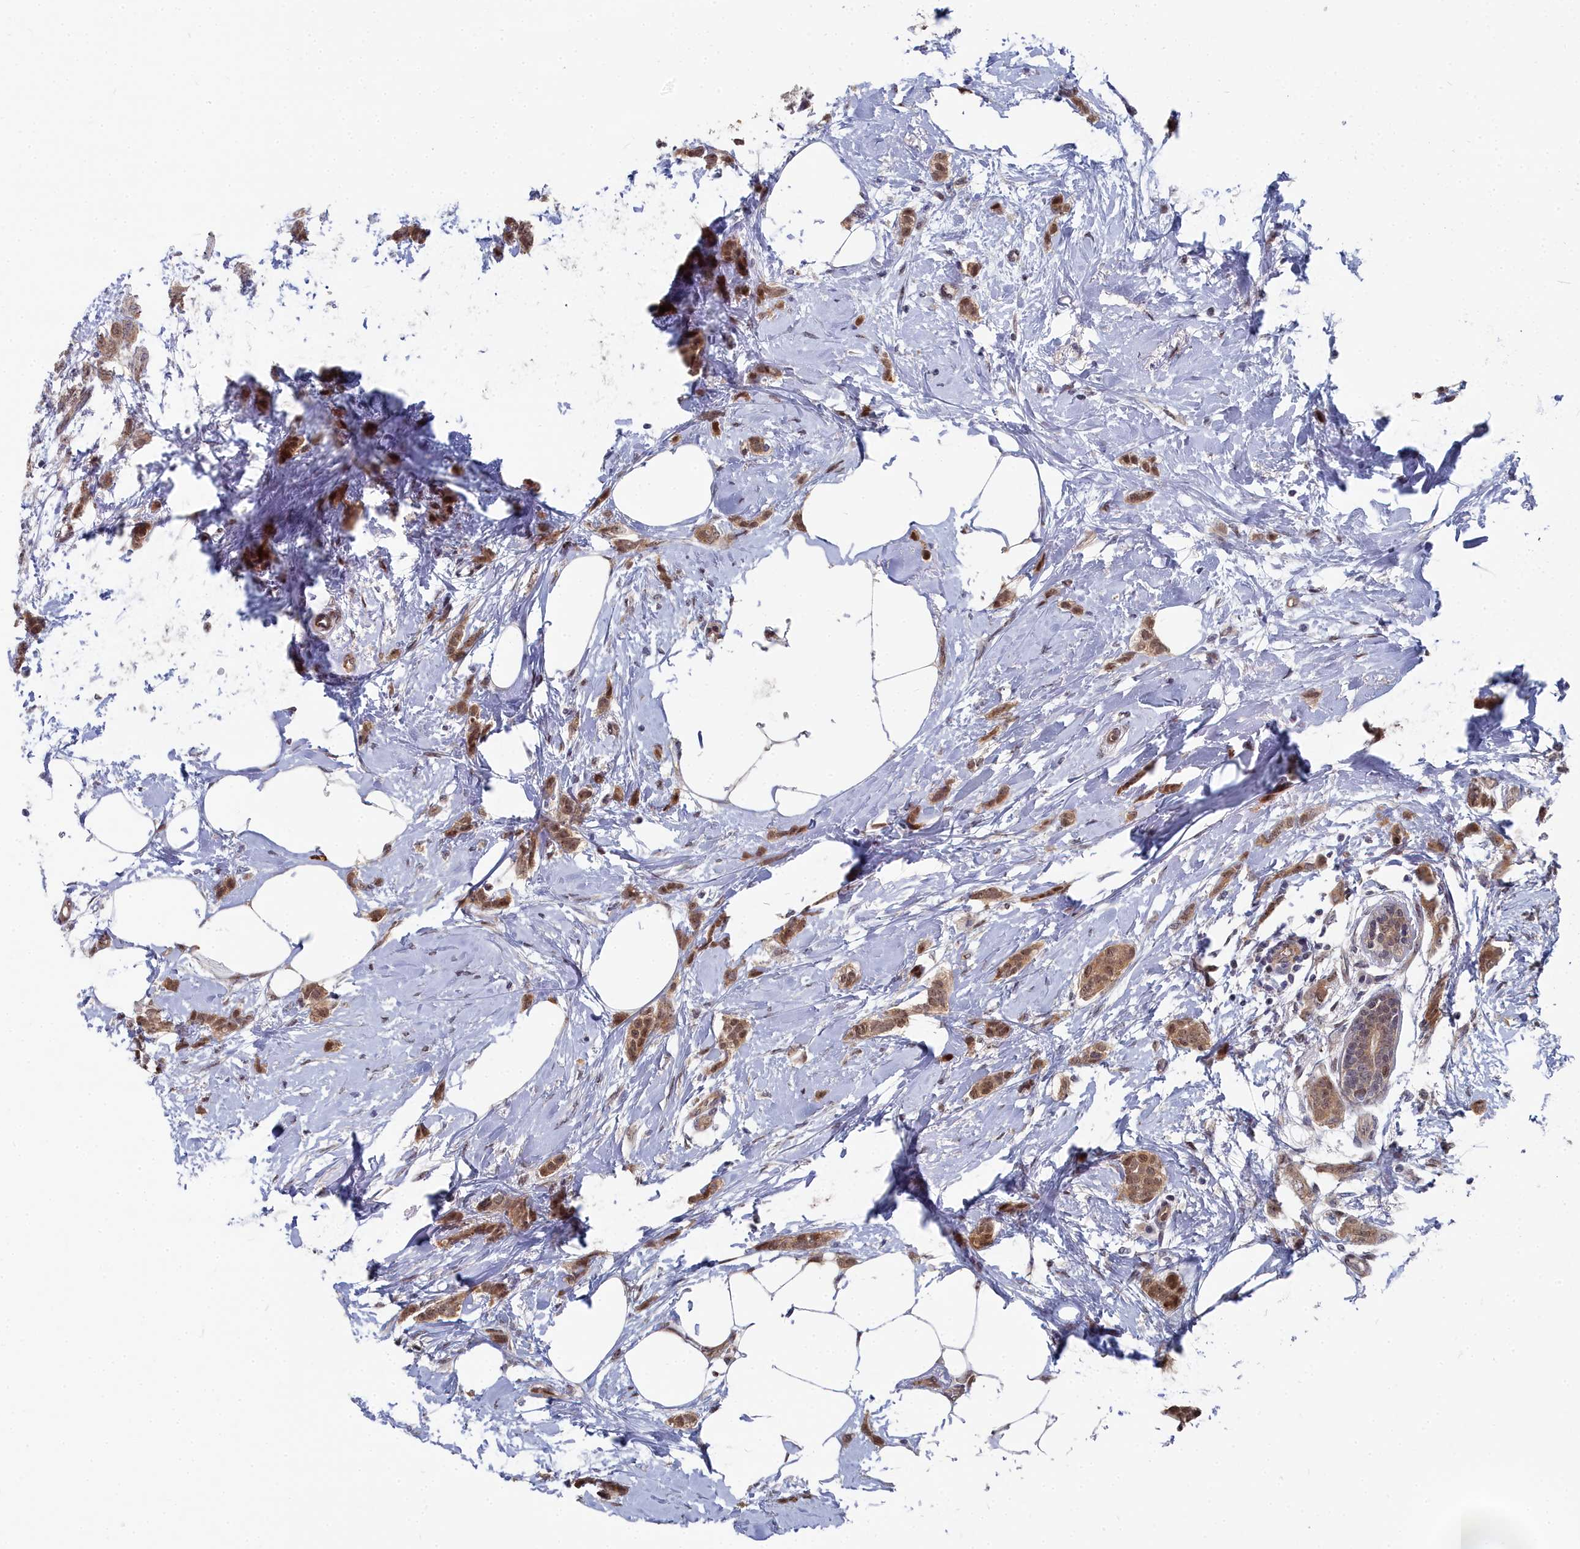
{"staining": {"intensity": "moderate", "quantity": ">75%", "location": "cytoplasmic/membranous,nuclear"}, "tissue": "breast cancer", "cell_type": "Tumor cells", "image_type": "cancer", "snomed": [{"axis": "morphology", "description": "Duct carcinoma"}, {"axis": "topography", "description": "Breast"}], "caption": "Protein analysis of breast cancer tissue exhibits moderate cytoplasmic/membranous and nuclear positivity in approximately >75% of tumor cells.", "gene": "RPS27A", "patient": {"sex": "female", "age": 72}}